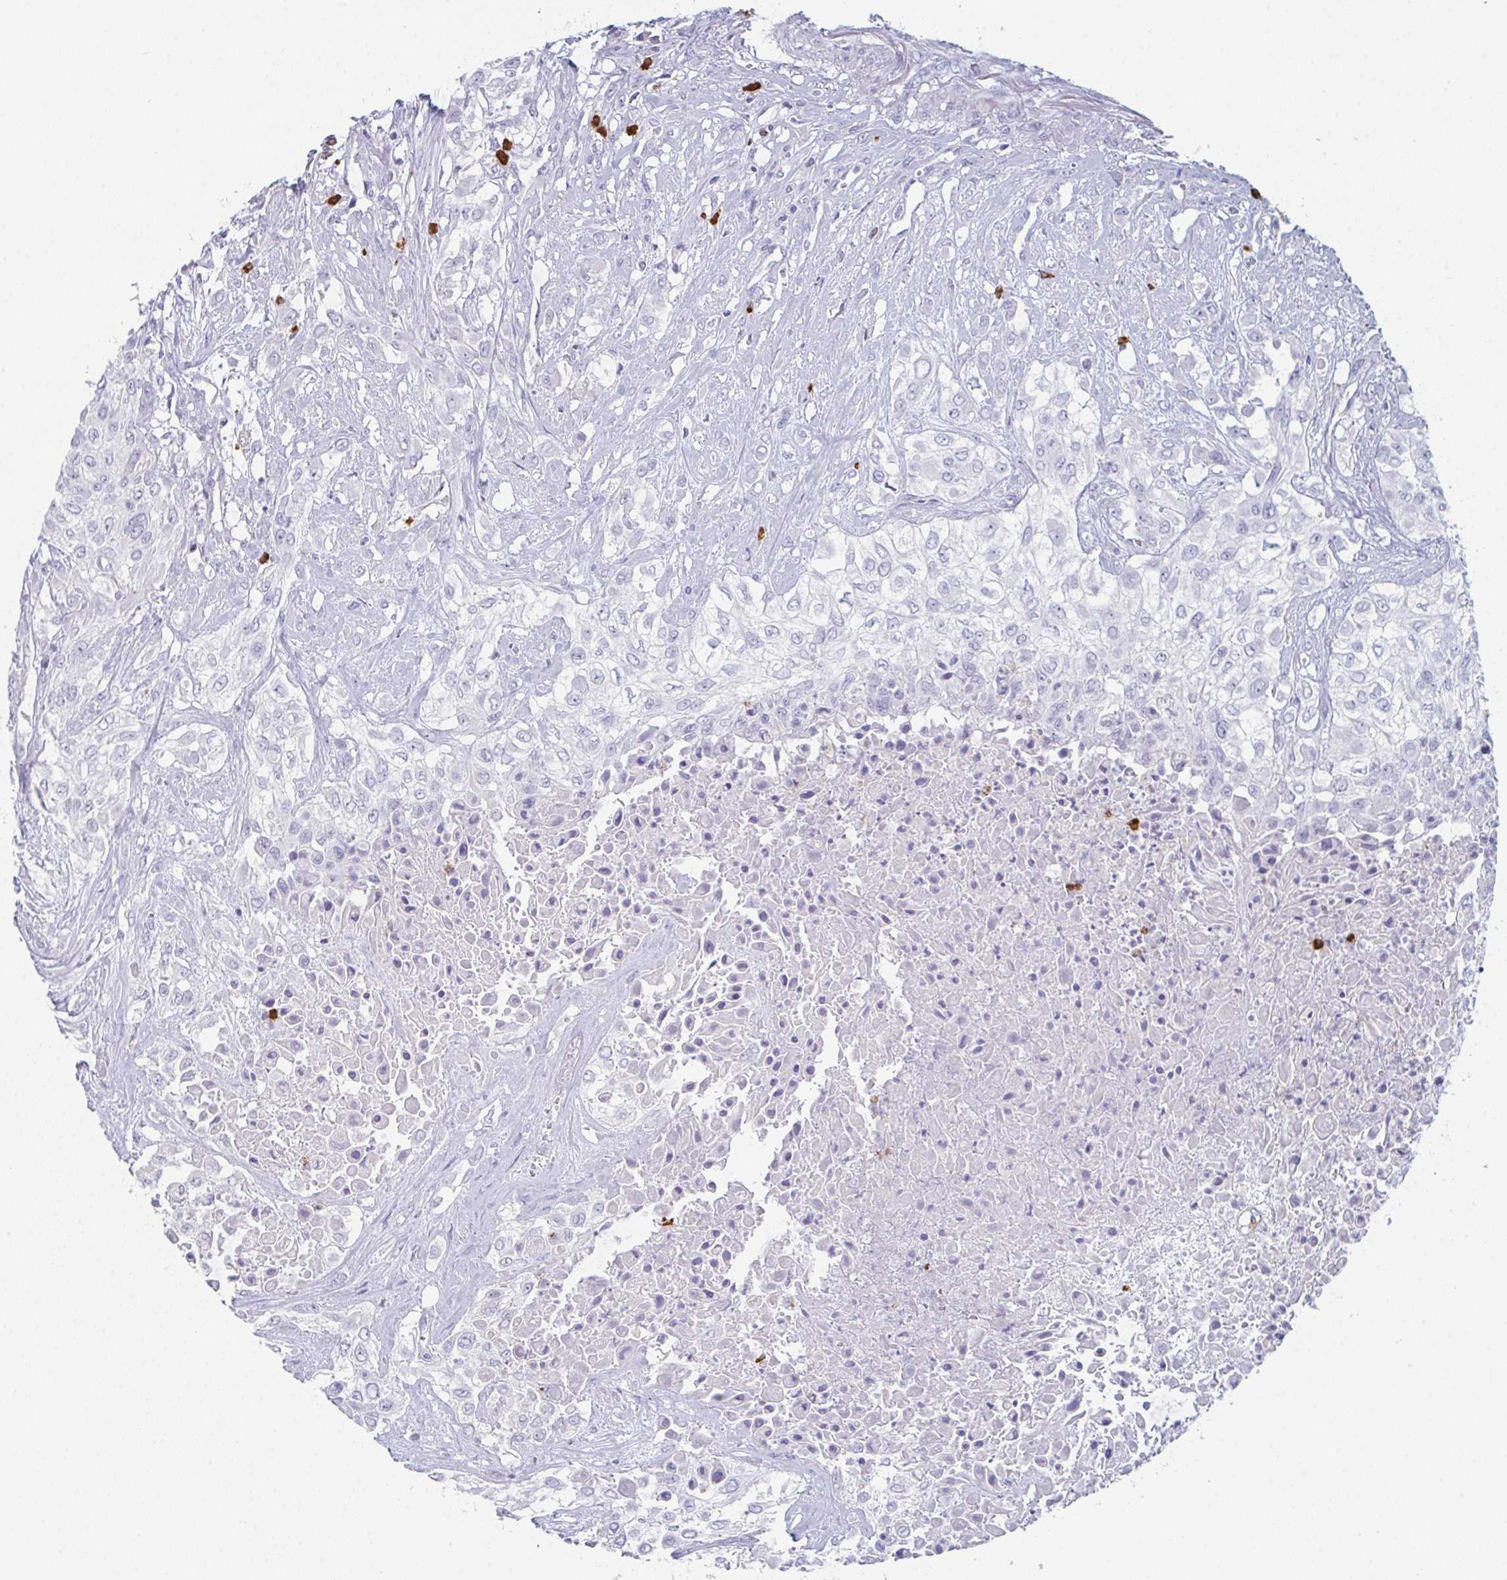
{"staining": {"intensity": "negative", "quantity": "none", "location": "none"}, "tissue": "urothelial cancer", "cell_type": "Tumor cells", "image_type": "cancer", "snomed": [{"axis": "morphology", "description": "Urothelial carcinoma, High grade"}, {"axis": "topography", "description": "Urinary bladder"}], "caption": "An immunohistochemistry micrograph of high-grade urothelial carcinoma is shown. There is no staining in tumor cells of high-grade urothelial carcinoma.", "gene": "RUBCN", "patient": {"sex": "male", "age": 57}}